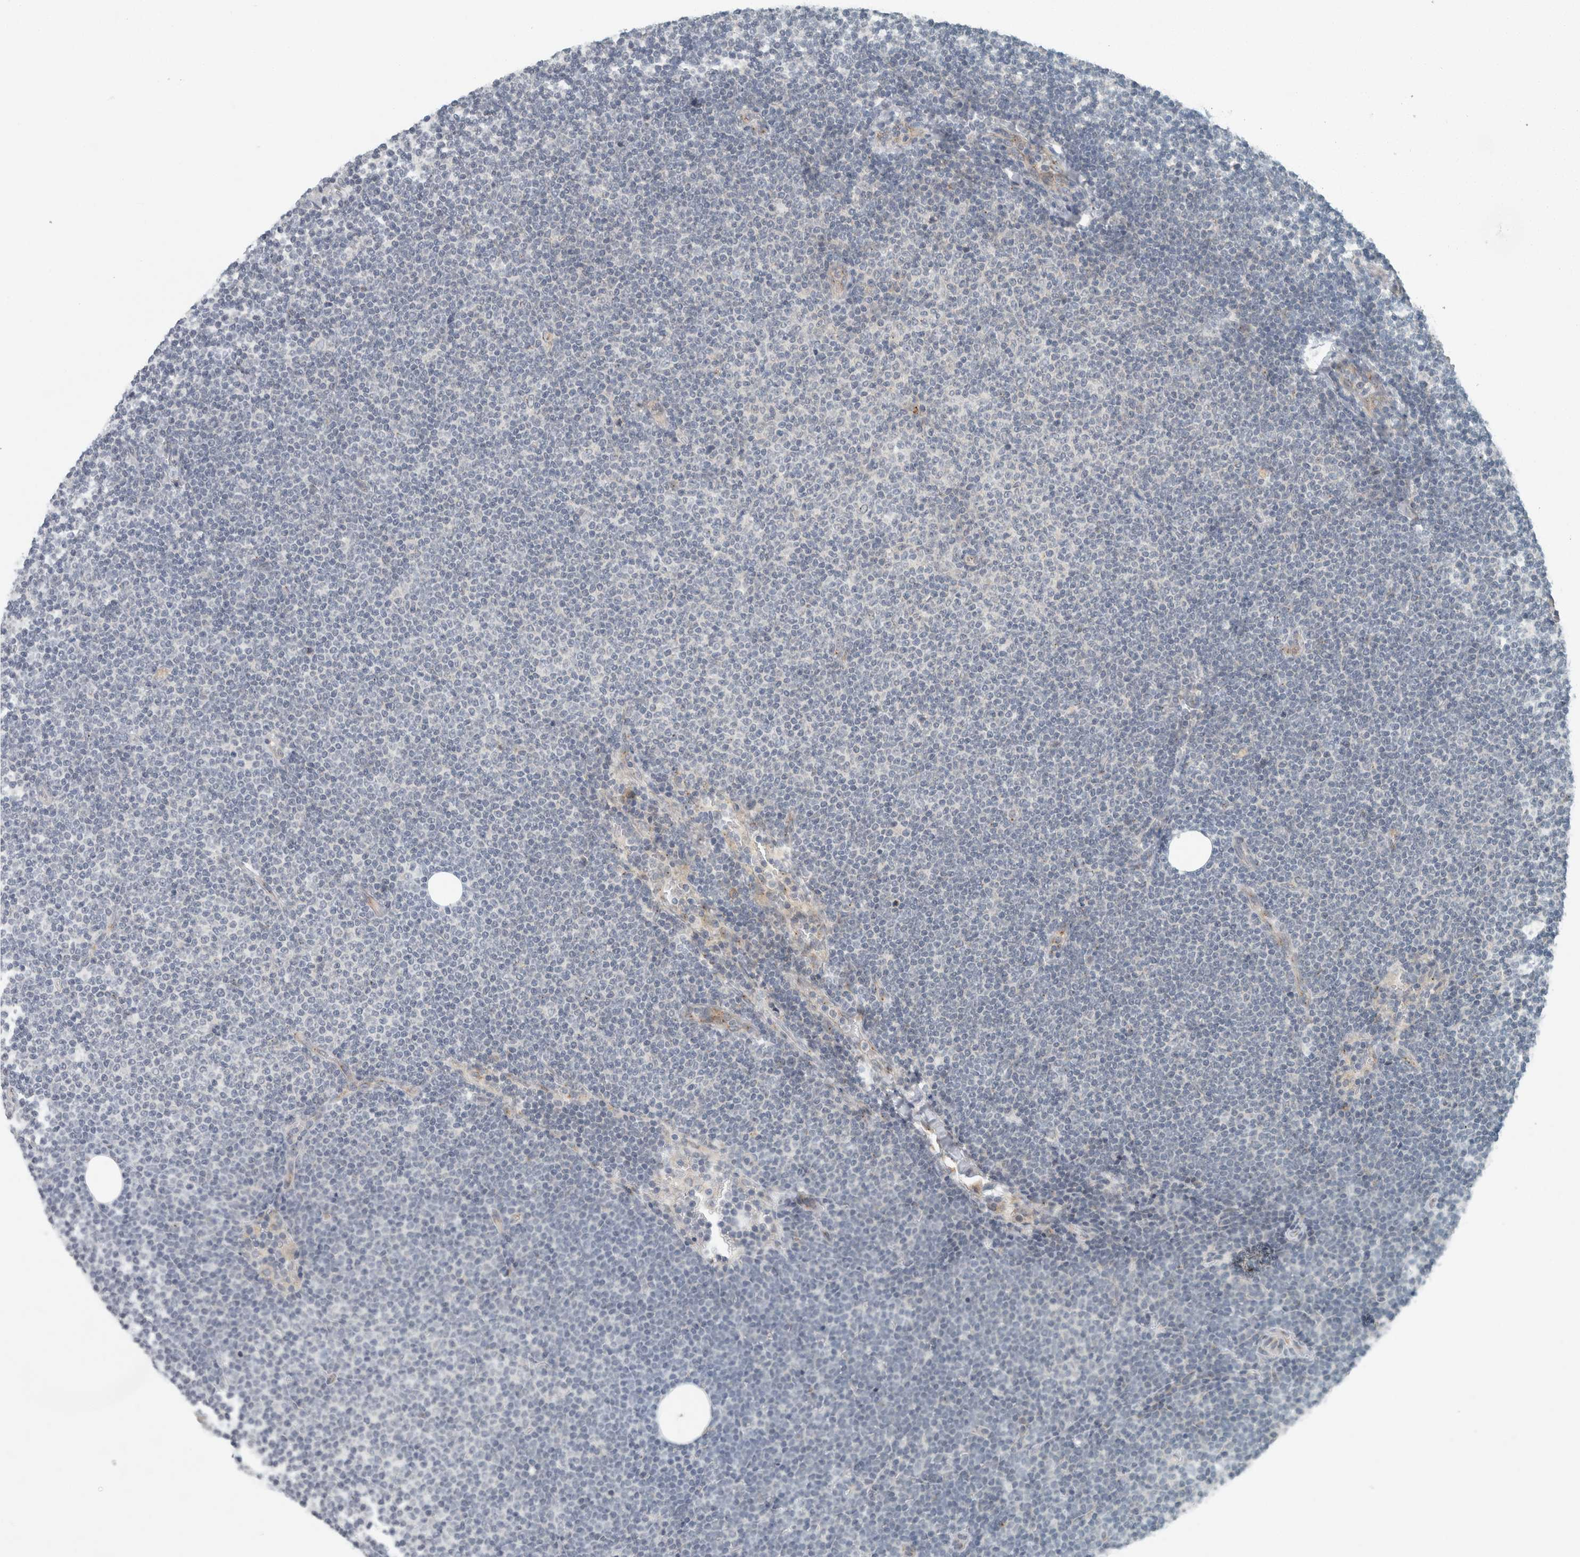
{"staining": {"intensity": "negative", "quantity": "none", "location": "none"}, "tissue": "lymphoma", "cell_type": "Tumor cells", "image_type": "cancer", "snomed": [{"axis": "morphology", "description": "Malignant lymphoma, non-Hodgkin's type, Low grade"}, {"axis": "topography", "description": "Lymph node"}], "caption": "This image is of lymphoma stained with immunohistochemistry to label a protein in brown with the nuclei are counter-stained blue. There is no staining in tumor cells.", "gene": "KIF1C", "patient": {"sex": "female", "age": 53}}